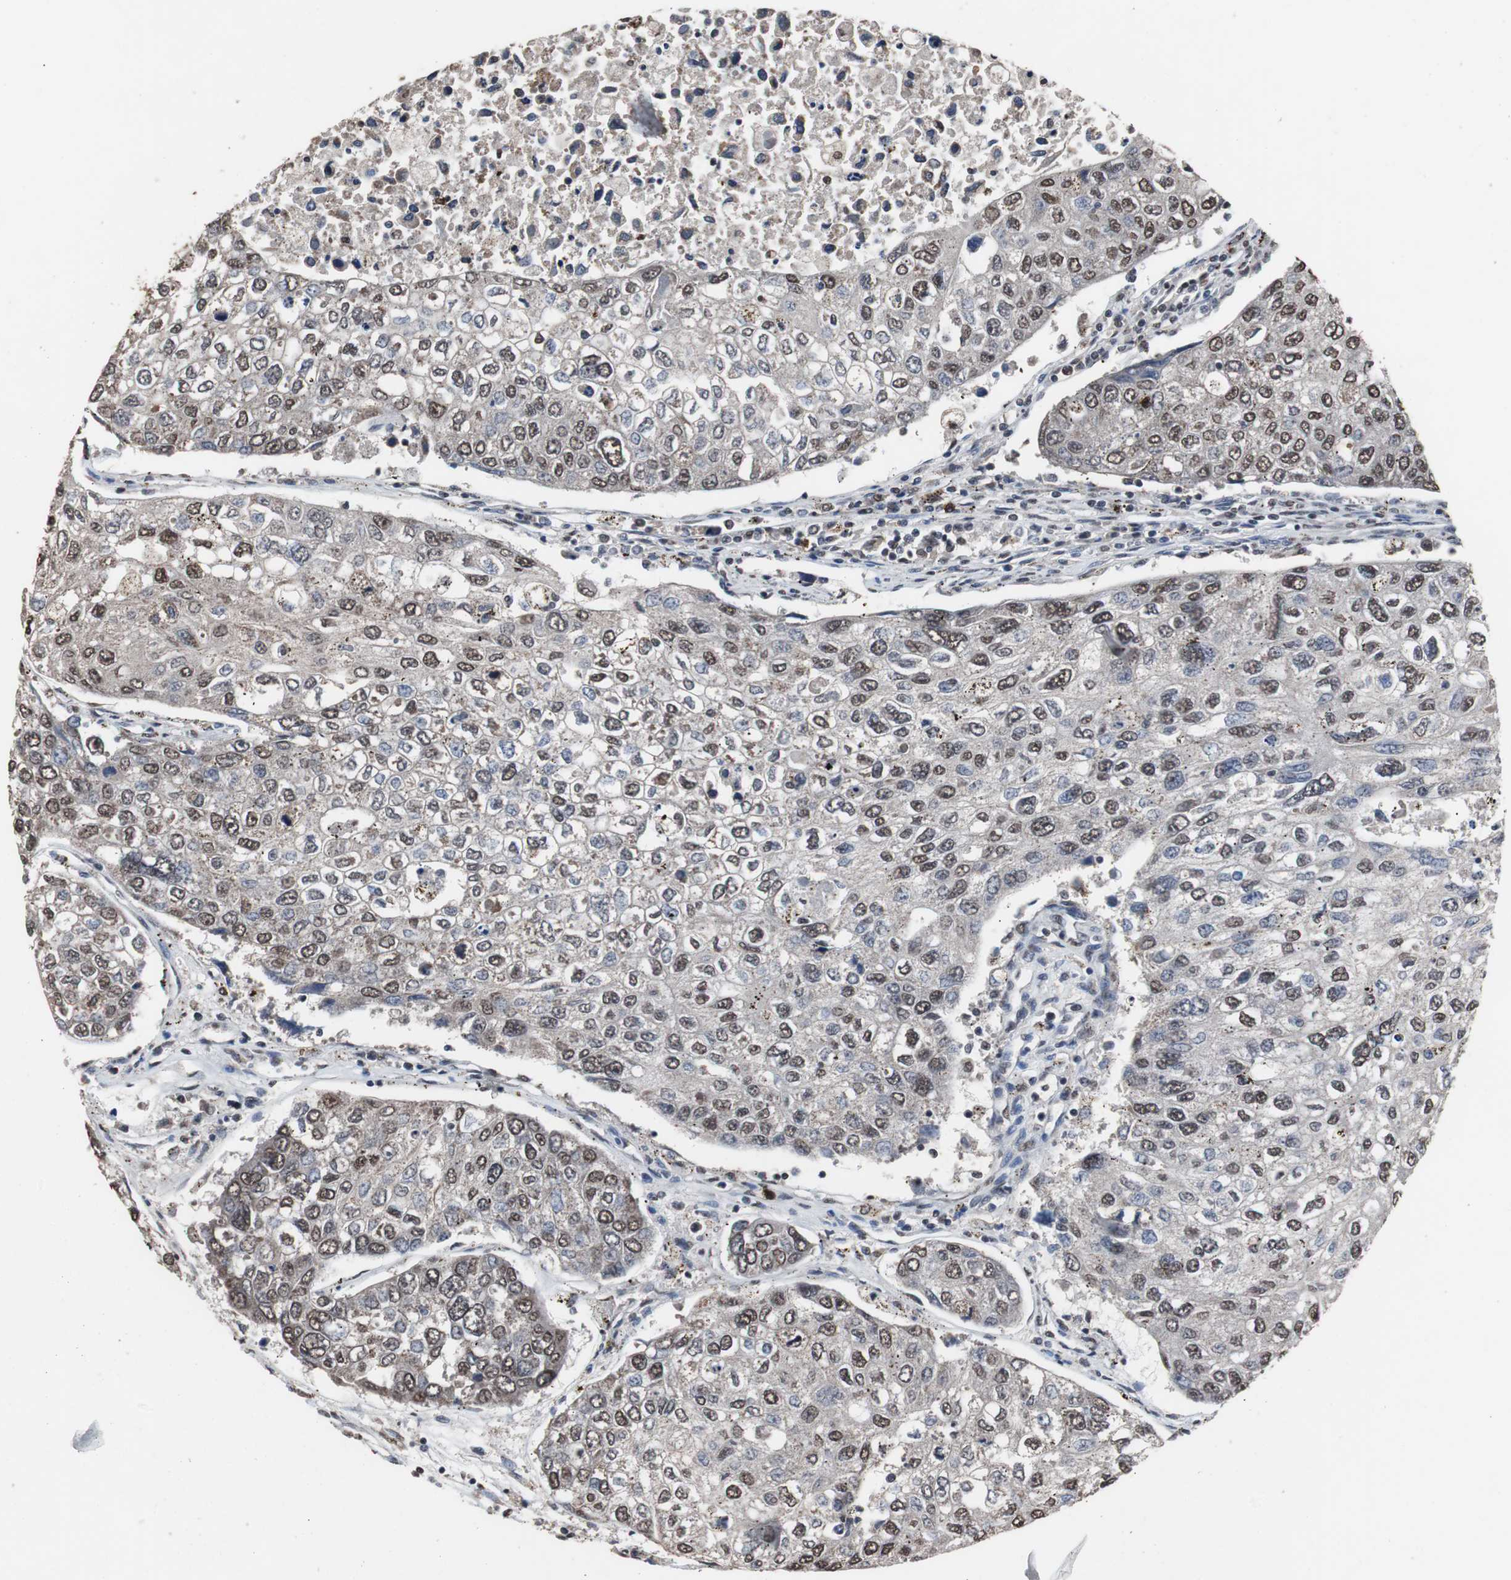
{"staining": {"intensity": "weak", "quantity": ">75%", "location": "cytoplasmic/membranous,nuclear"}, "tissue": "urothelial cancer", "cell_type": "Tumor cells", "image_type": "cancer", "snomed": [{"axis": "morphology", "description": "Urothelial carcinoma, High grade"}, {"axis": "topography", "description": "Lymph node"}, {"axis": "topography", "description": "Urinary bladder"}], "caption": "IHC (DAB (3,3'-diaminobenzidine)) staining of human urothelial carcinoma (high-grade) exhibits weak cytoplasmic/membranous and nuclear protein expression in about >75% of tumor cells.", "gene": "MED27", "patient": {"sex": "male", "age": 51}}